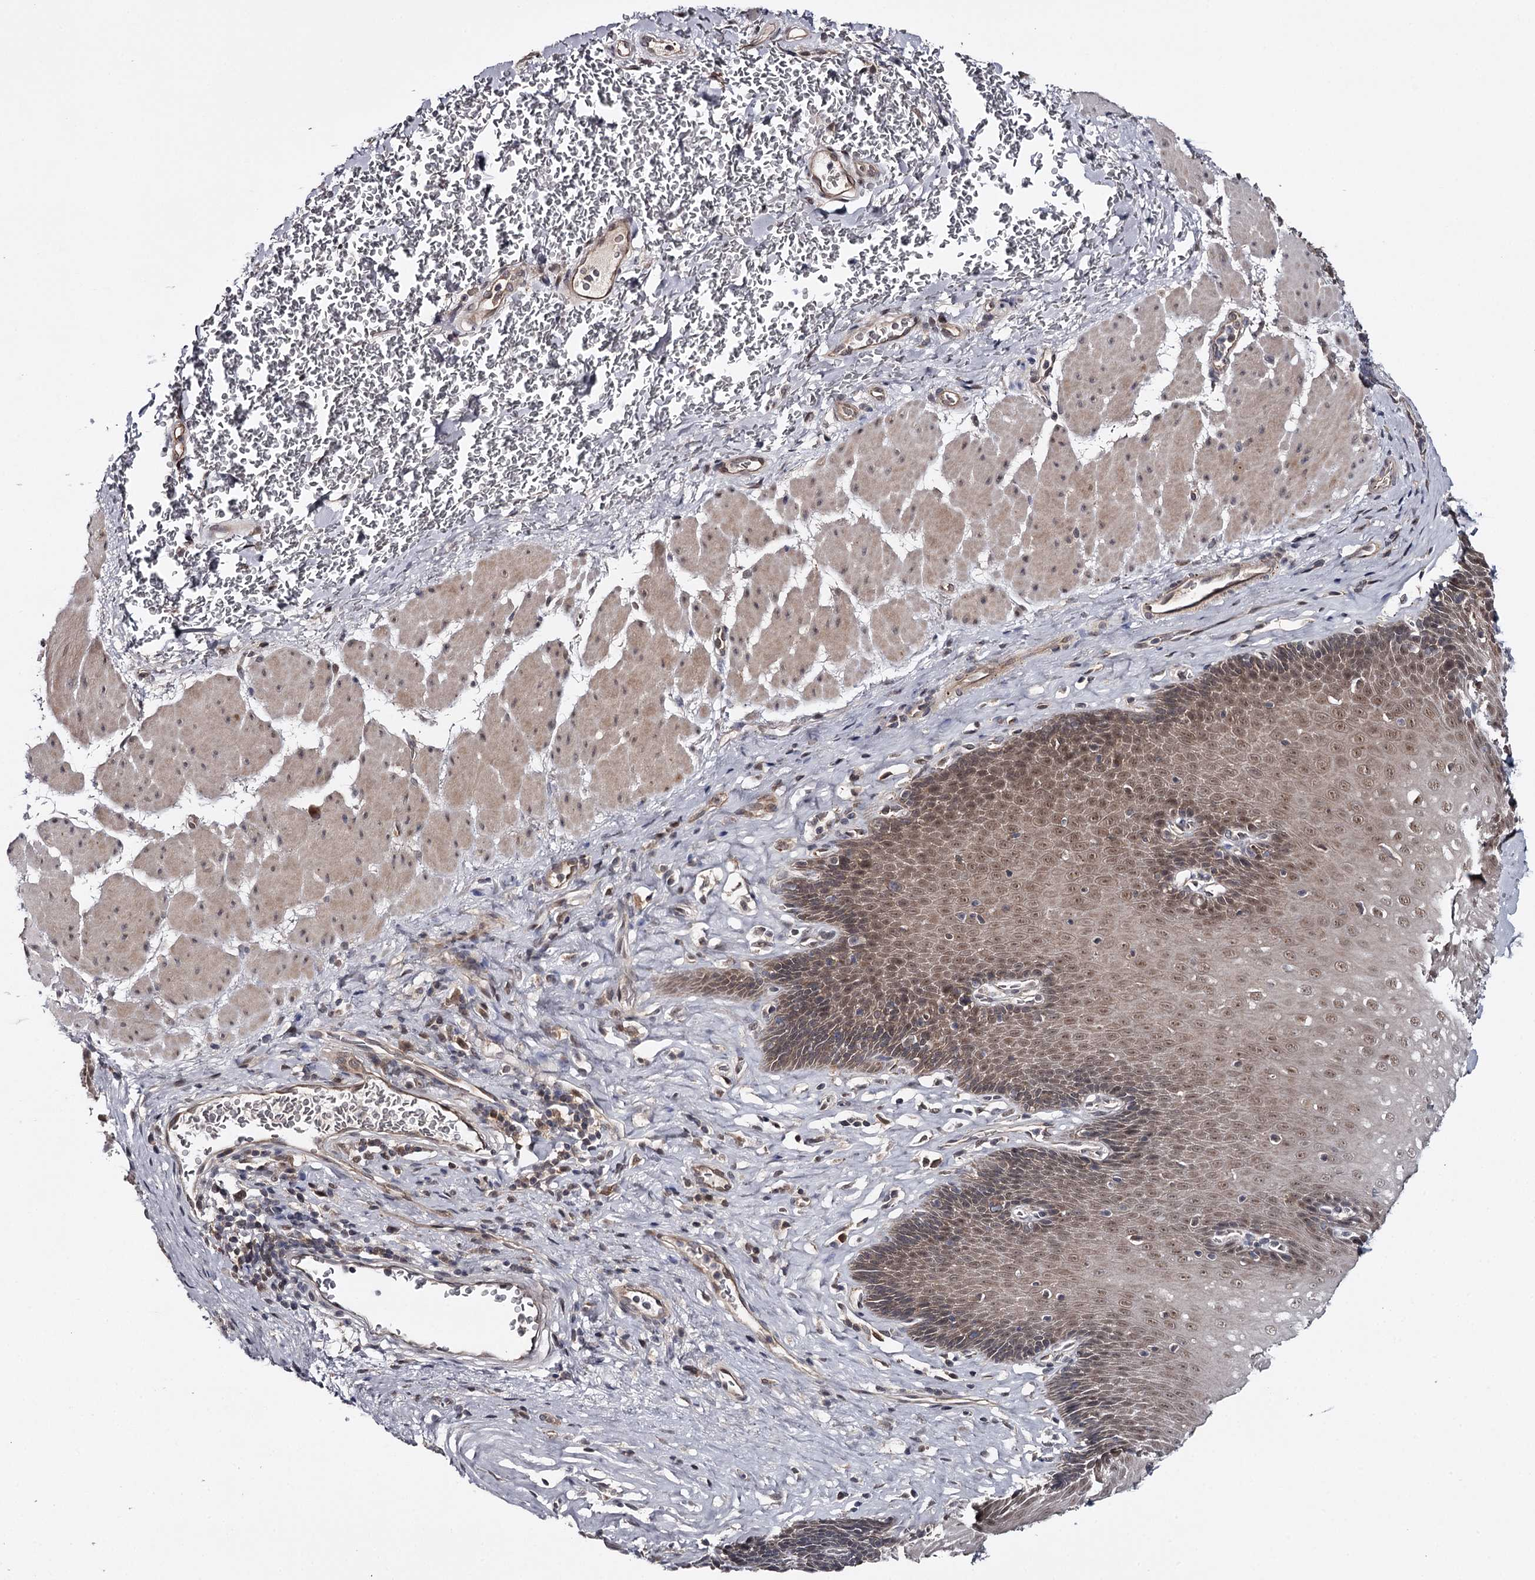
{"staining": {"intensity": "moderate", "quantity": ">75%", "location": "cytoplasmic/membranous,nuclear"}, "tissue": "esophagus", "cell_type": "Squamous epithelial cells", "image_type": "normal", "snomed": [{"axis": "morphology", "description": "Normal tissue, NOS"}, {"axis": "topography", "description": "Esophagus"}], "caption": "DAB (3,3'-diaminobenzidine) immunohistochemical staining of benign human esophagus displays moderate cytoplasmic/membranous,nuclear protein staining in about >75% of squamous epithelial cells.", "gene": "GTSF1", "patient": {"sex": "female", "age": 66}}